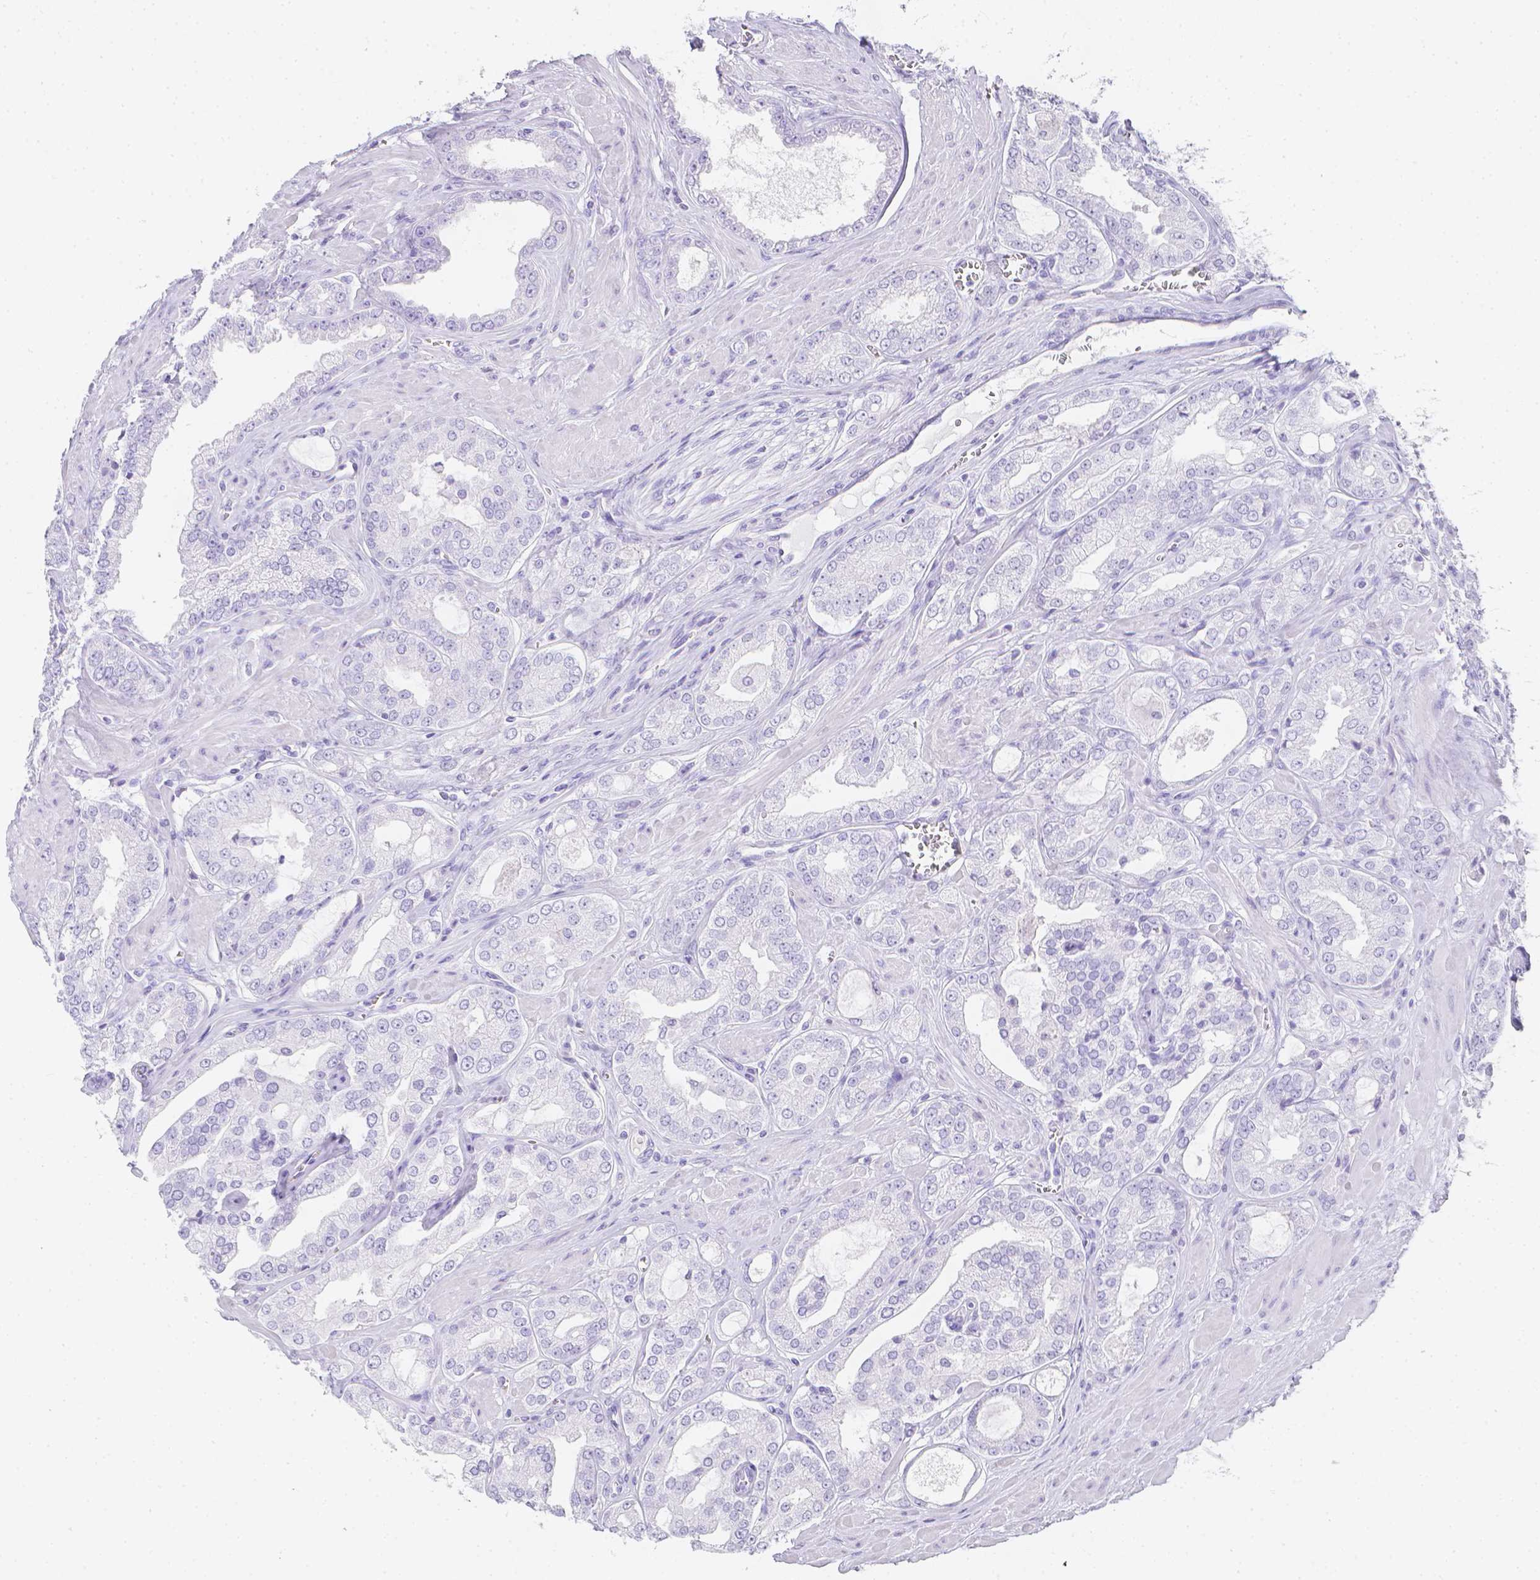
{"staining": {"intensity": "negative", "quantity": "none", "location": "none"}, "tissue": "prostate cancer", "cell_type": "Tumor cells", "image_type": "cancer", "snomed": [{"axis": "morphology", "description": "Adenocarcinoma, High grade"}, {"axis": "topography", "description": "Prostate"}], "caption": "This is an immunohistochemistry (IHC) photomicrograph of human high-grade adenocarcinoma (prostate). There is no positivity in tumor cells.", "gene": "LGALS4", "patient": {"sex": "male", "age": 66}}